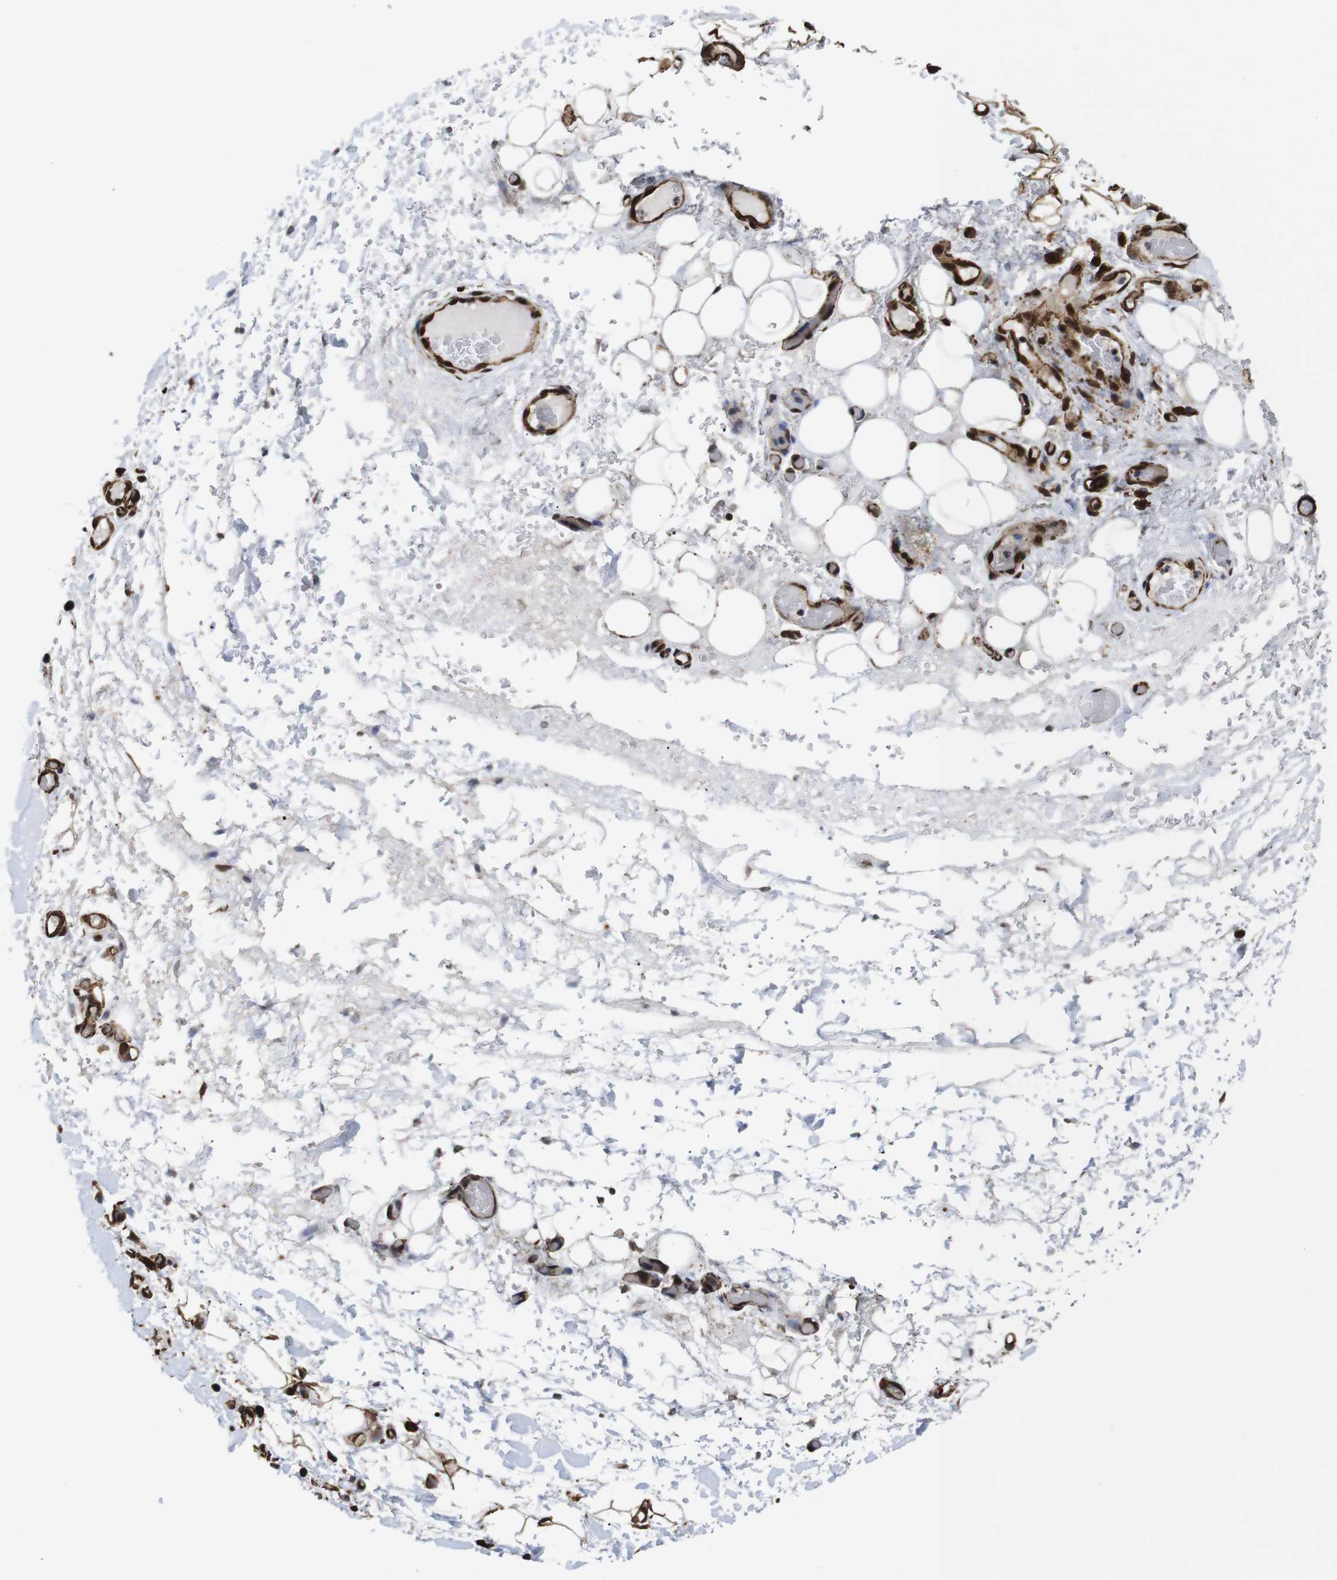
{"staining": {"intensity": "moderate", "quantity": "25%-75%", "location": "cytoplasmic/membranous,nuclear"}, "tissue": "adipose tissue", "cell_type": "Adipocytes", "image_type": "normal", "snomed": [{"axis": "morphology", "description": "Normal tissue, NOS"}, {"axis": "morphology", "description": "Adenocarcinoma, NOS"}, {"axis": "topography", "description": "Esophagus"}], "caption": "About 25%-75% of adipocytes in normal adipose tissue exhibit moderate cytoplasmic/membranous,nuclear protein expression as visualized by brown immunohistochemical staining.", "gene": "EIF4G1", "patient": {"sex": "male", "age": 62}}